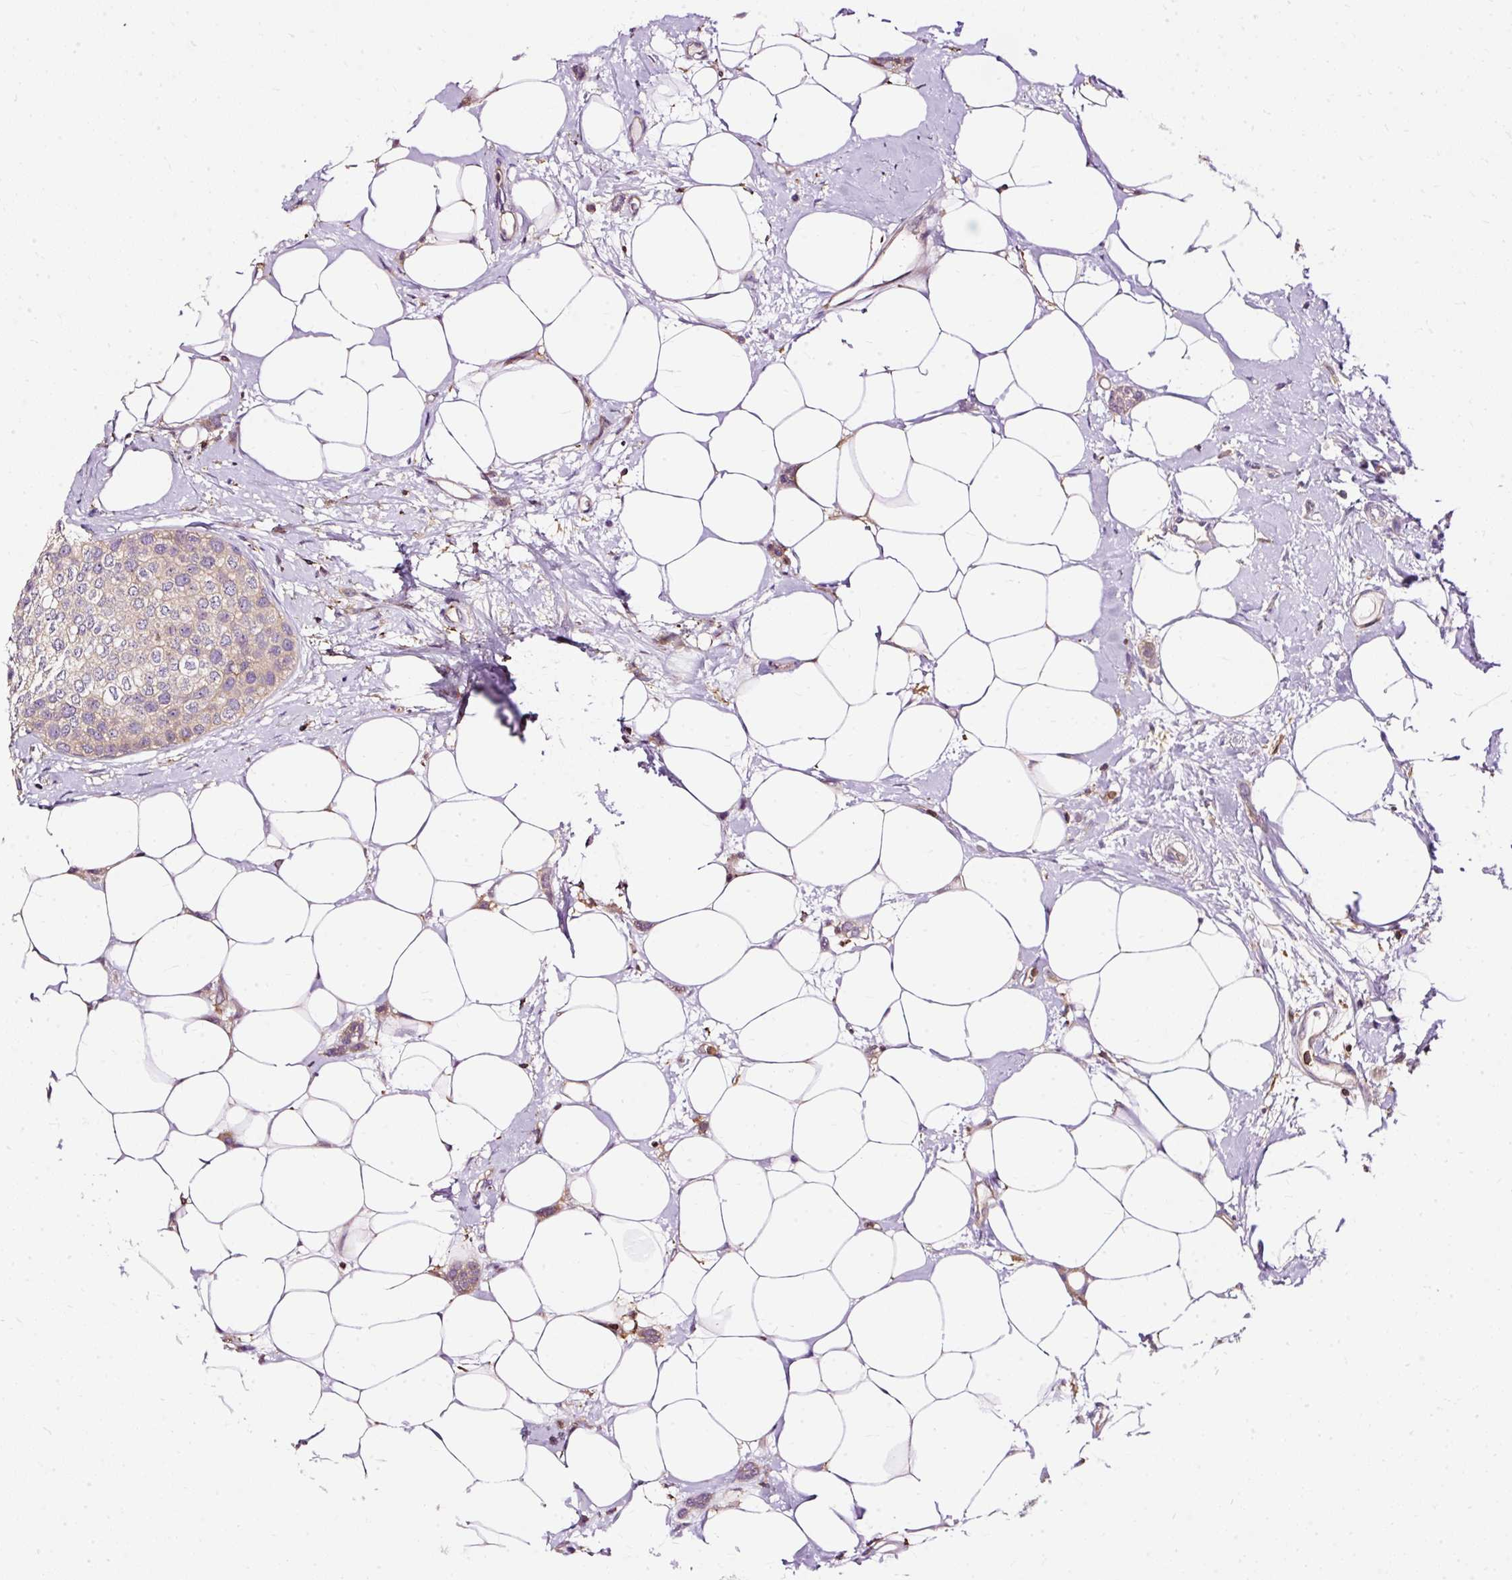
{"staining": {"intensity": "weak", "quantity": "25%-75%", "location": "cytoplasmic/membranous"}, "tissue": "breast cancer", "cell_type": "Tumor cells", "image_type": "cancer", "snomed": [{"axis": "morphology", "description": "Duct carcinoma"}, {"axis": "topography", "description": "Breast"}], "caption": "Tumor cells reveal low levels of weak cytoplasmic/membranous expression in approximately 25%-75% of cells in breast cancer.", "gene": "TWF2", "patient": {"sex": "female", "age": 72}}